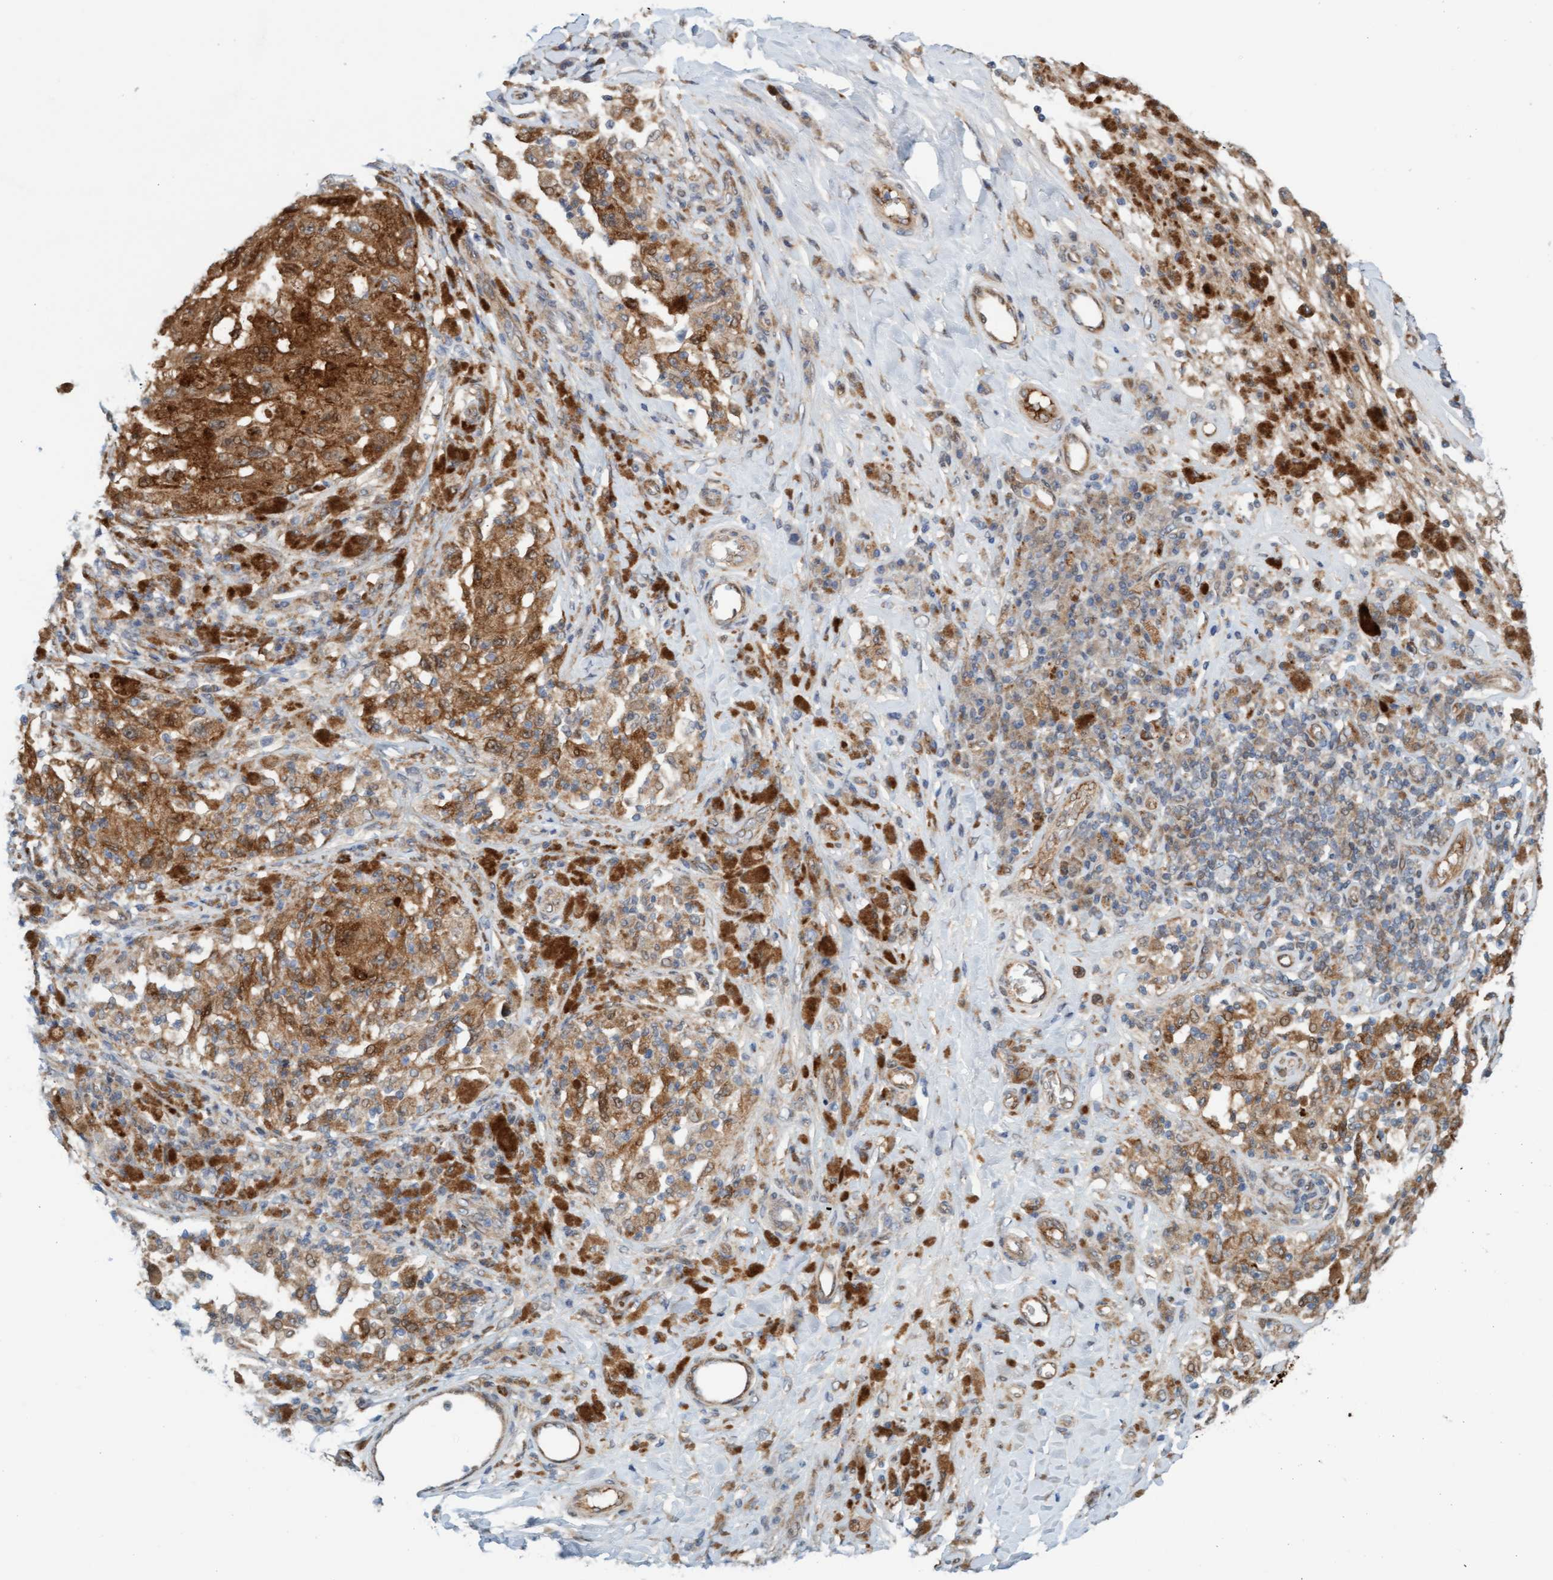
{"staining": {"intensity": "strong", "quantity": ">75%", "location": "cytoplasmic/membranous"}, "tissue": "melanoma", "cell_type": "Tumor cells", "image_type": "cancer", "snomed": [{"axis": "morphology", "description": "Malignant melanoma, NOS"}, {"axis": "topography", "description": "Skin"}], "caption": "Strong cytoplasmic/membranous positivity is seen in approximately >75% of tumor cells in melanoma.", "gene": "EIF4EBP1", "patient": {"sex": "female", "age": 73}}